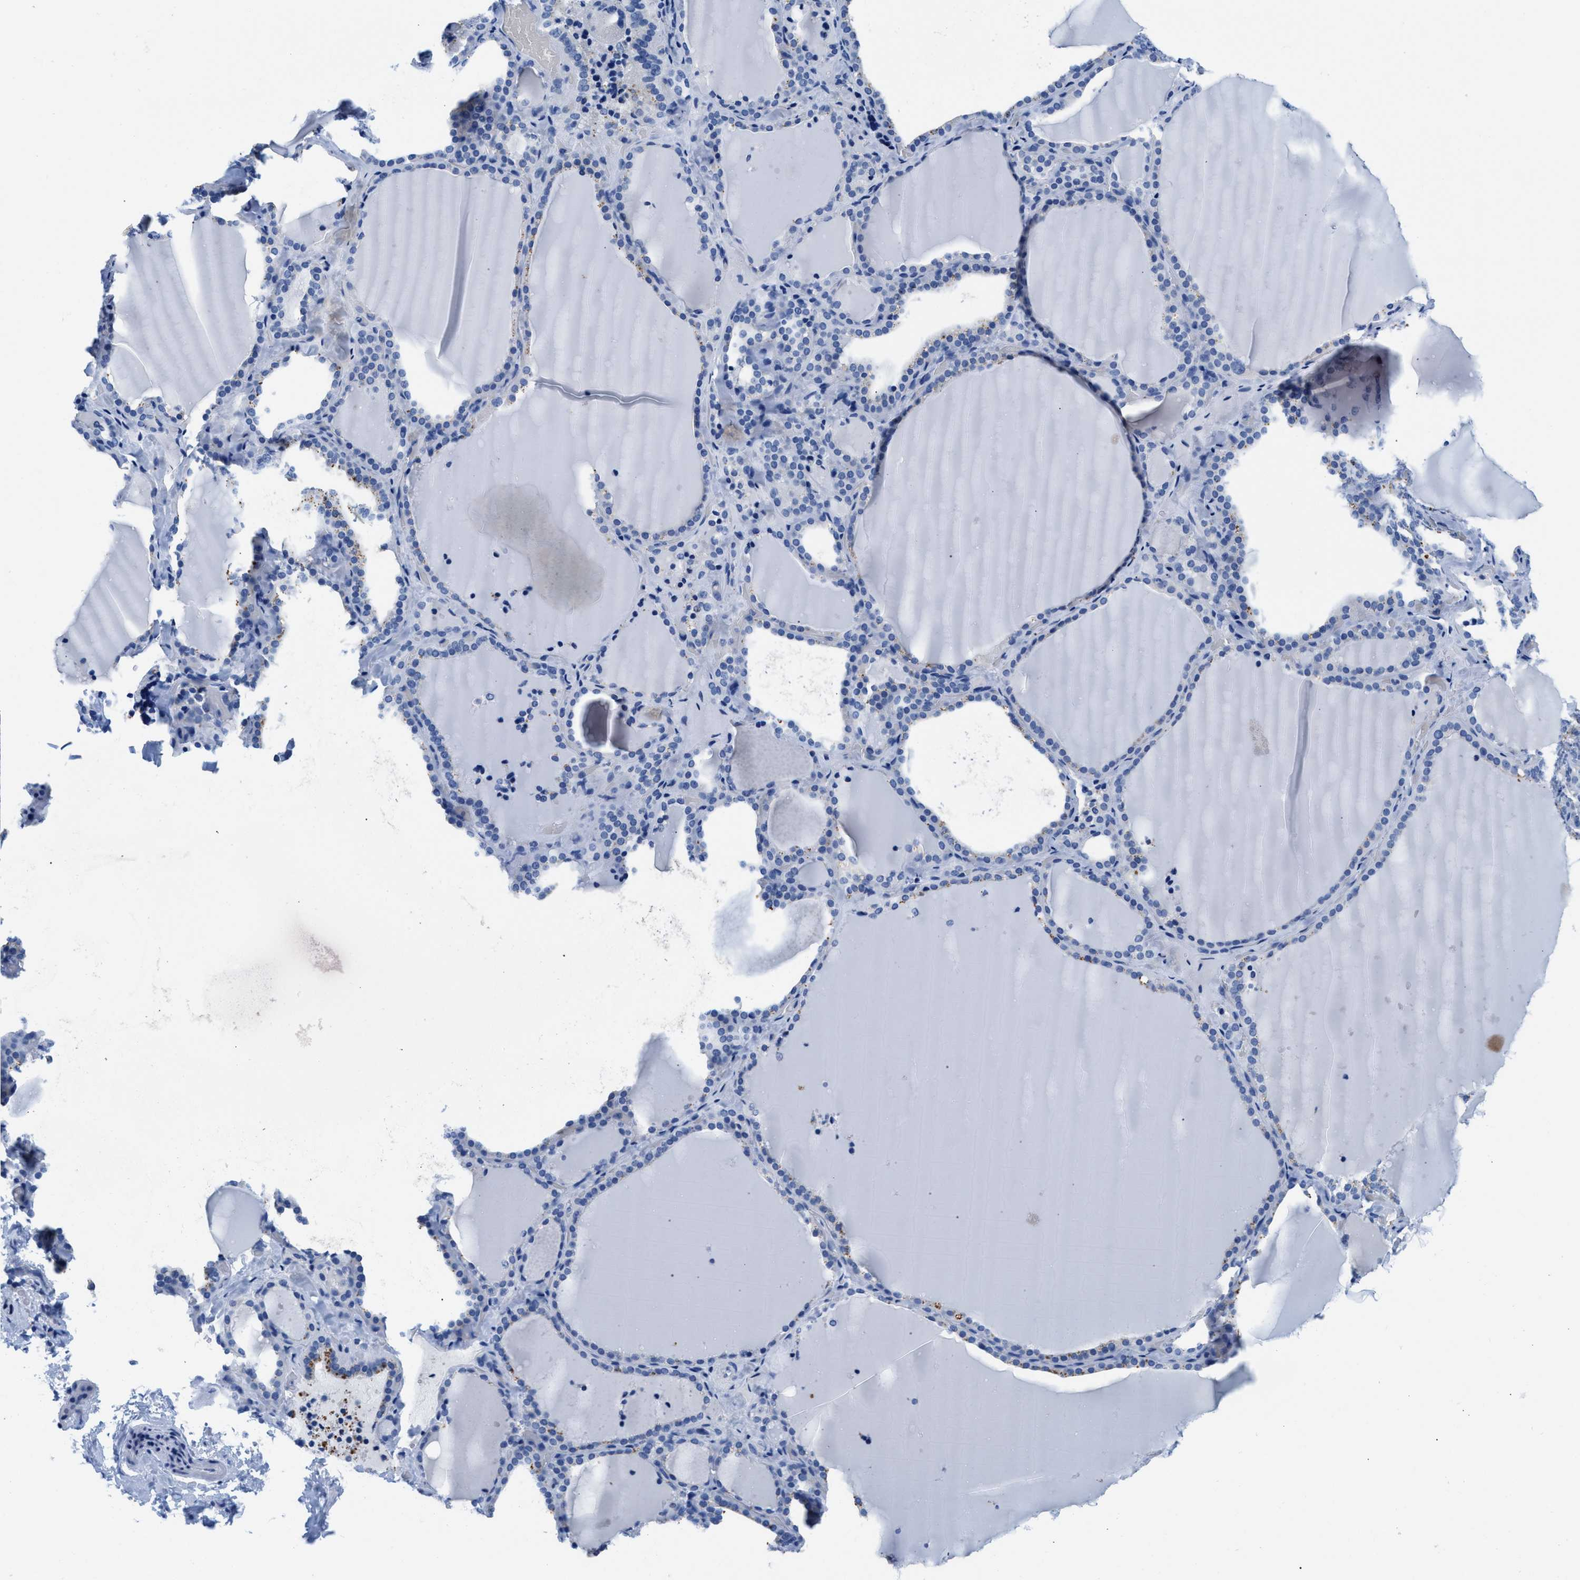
{"staining": {"intensity": "negative", "quantity": "none", "location": "none"}, "tissue": "thyroid gland", "cell_type": "Glandular cells", "image_type": "normal", "snomed": [{"axis": "morphology", "description": "Normal tissue, NOS"}, {"axis": "topography", "description": "Thyroid gland"}], "caption": "A high-resolution histopathology image shows IHC staining of unremarkable thyroid gland, which exhibits no significant expression in glandular cells.", "gene": "SLFN13", "patient": {"sex": "female", "age": 22}}